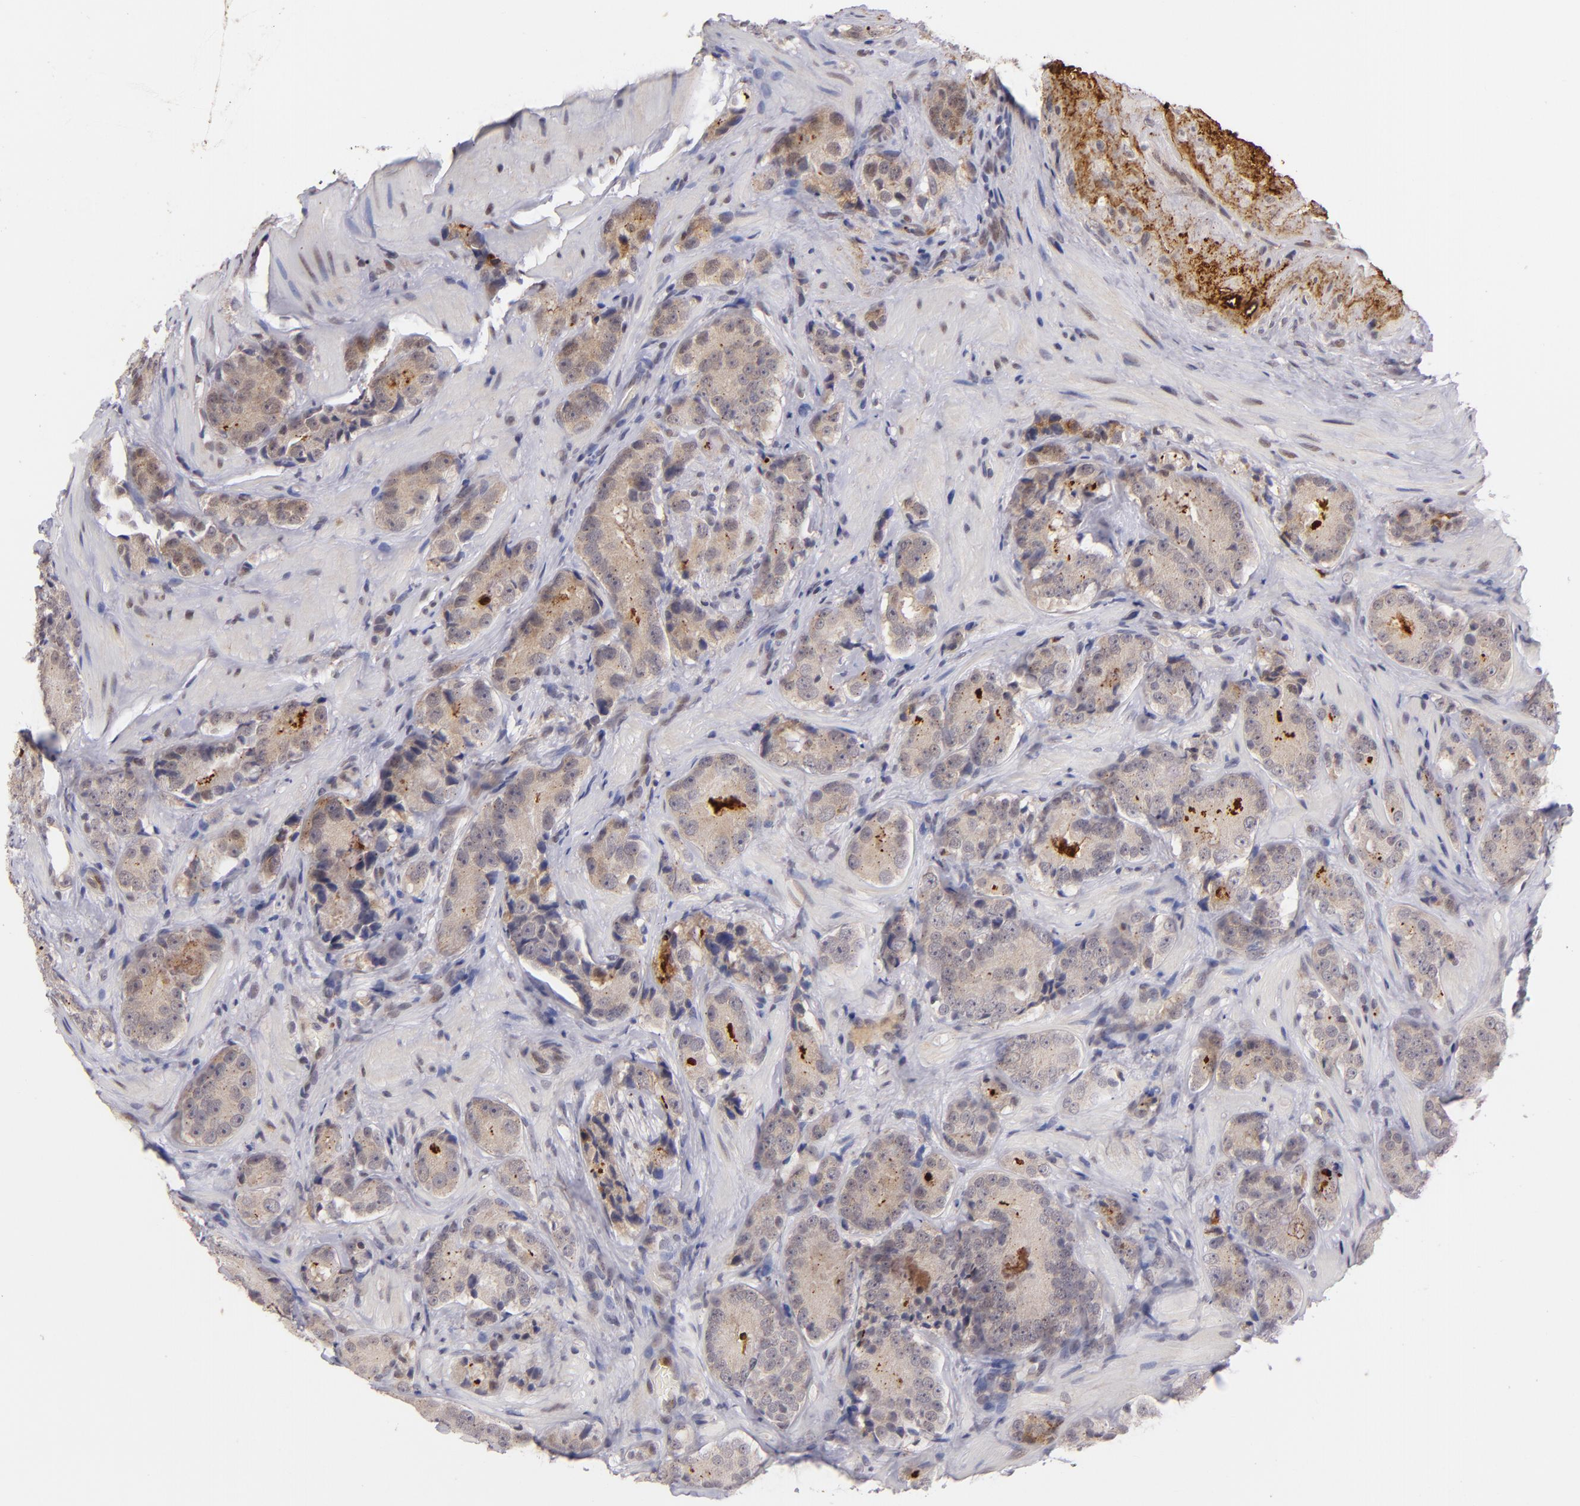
{"staining": {"intensity": "weak", "quantity": "25%-75%", "location": "nuclear"}, "tissue": "prostate cancer", "cell_type": "Tumor cells", "image_type": "cancer", "snomed": [{"axis": "morphology", "description": "Adenocarcinoma, High grade"}, {"axis": "topography", "description": "Prostate"}], "caption": "Protein staining displays weak nuclear staining in approximately 25%-75% of tumor cells in prostate cancer (adenocarcinoma (high-grade)). The protein of interest is stained brown, and the nuclei are stained in blue (DAB IHC with brightfield microscopy, high magnification).", "gene": "RXRG", "patient": {"sex": "male", "age": 70}}